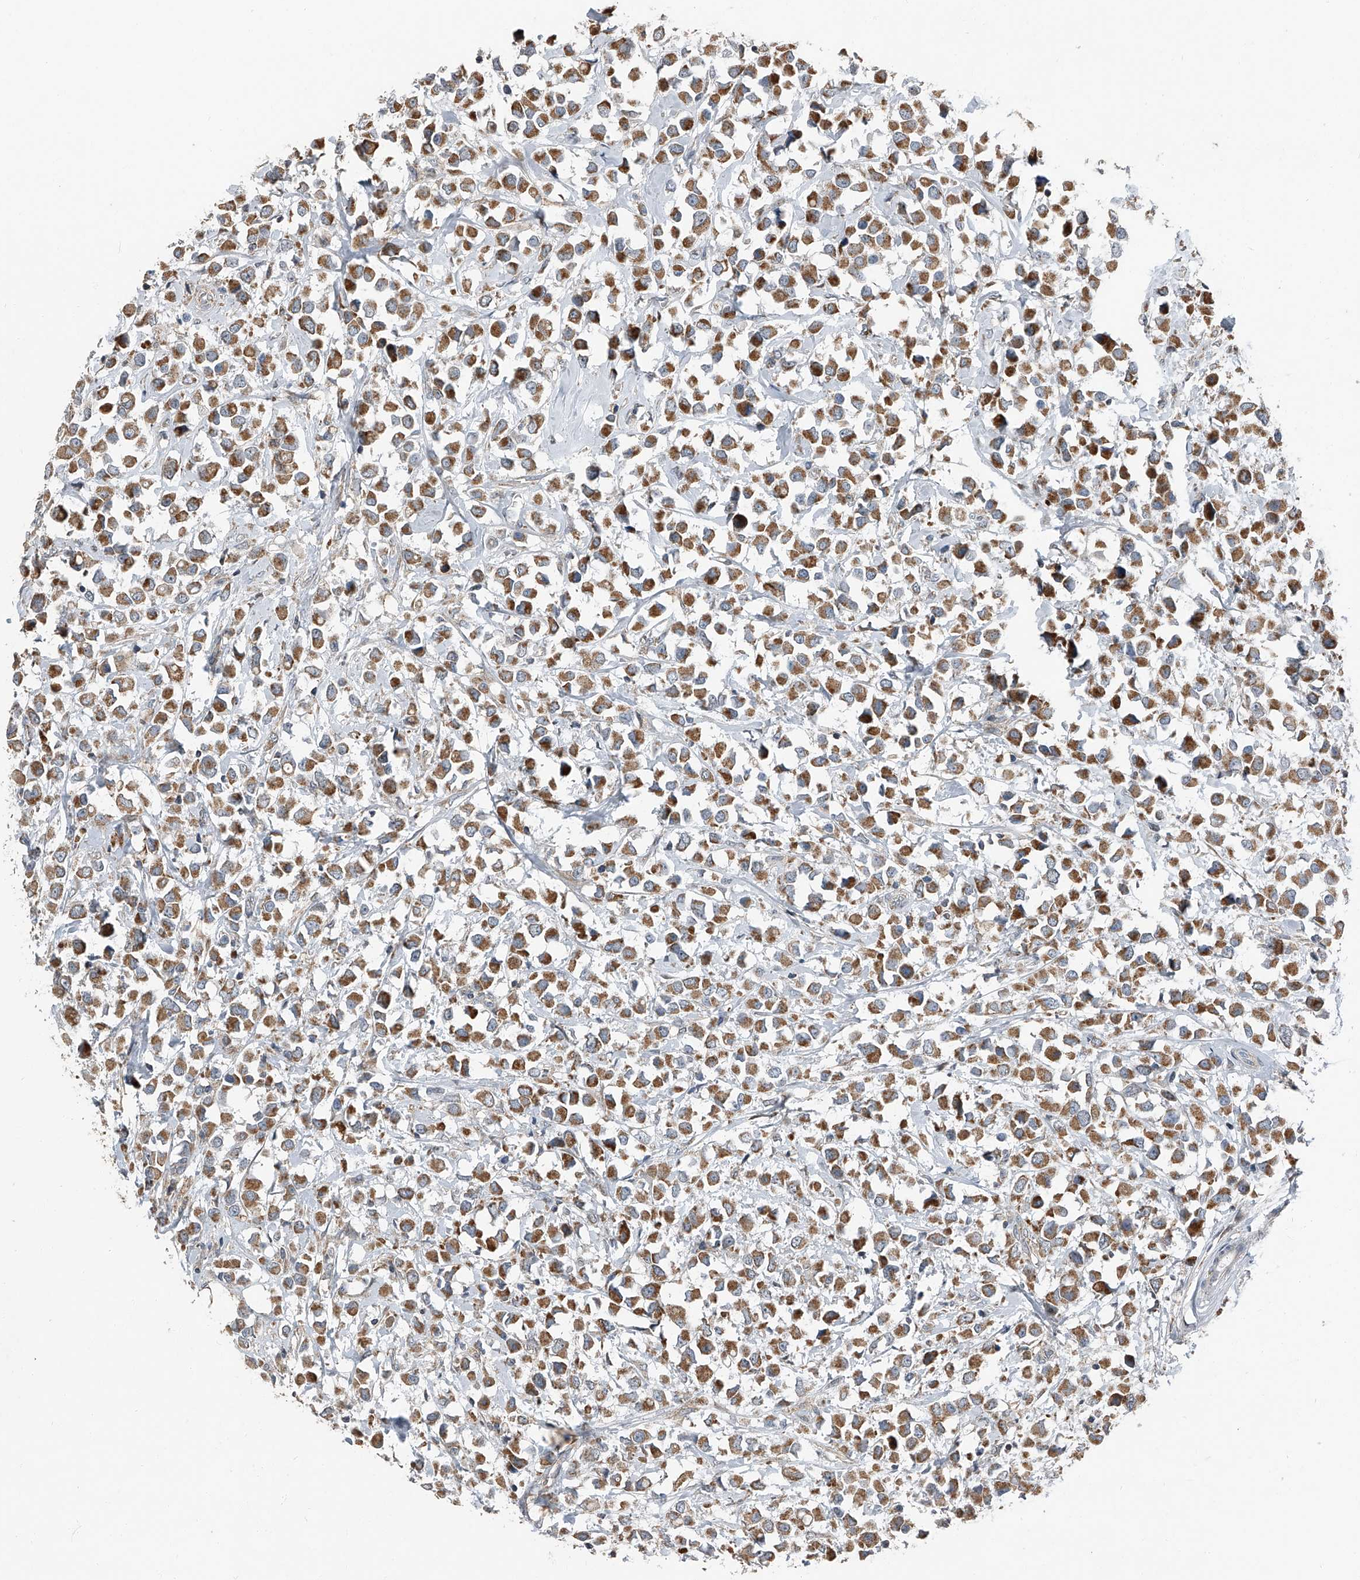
{"staining": {"intensity": "moderate", "quantity": ">75%", "location": "cytoplasmic/membranous"}, "tissue": "breast cancer", "cell_type": "Tumor cells", "image_type": "cancer", "snomed": [{"axis": "morphology", "description": "Duct carcinoma"}, {"axis": "topography", "description": "Breast"}], "caption": "Approximately >75% of tumor cells in infiltrating ductal carcinoma (breast) demonstrate moderate cytoplasmic/membranous protein expression as visualized by brown immunohistochemical staining.", "gene": "CHRNA7", "patient": {"sex": "female", "age": 61}}